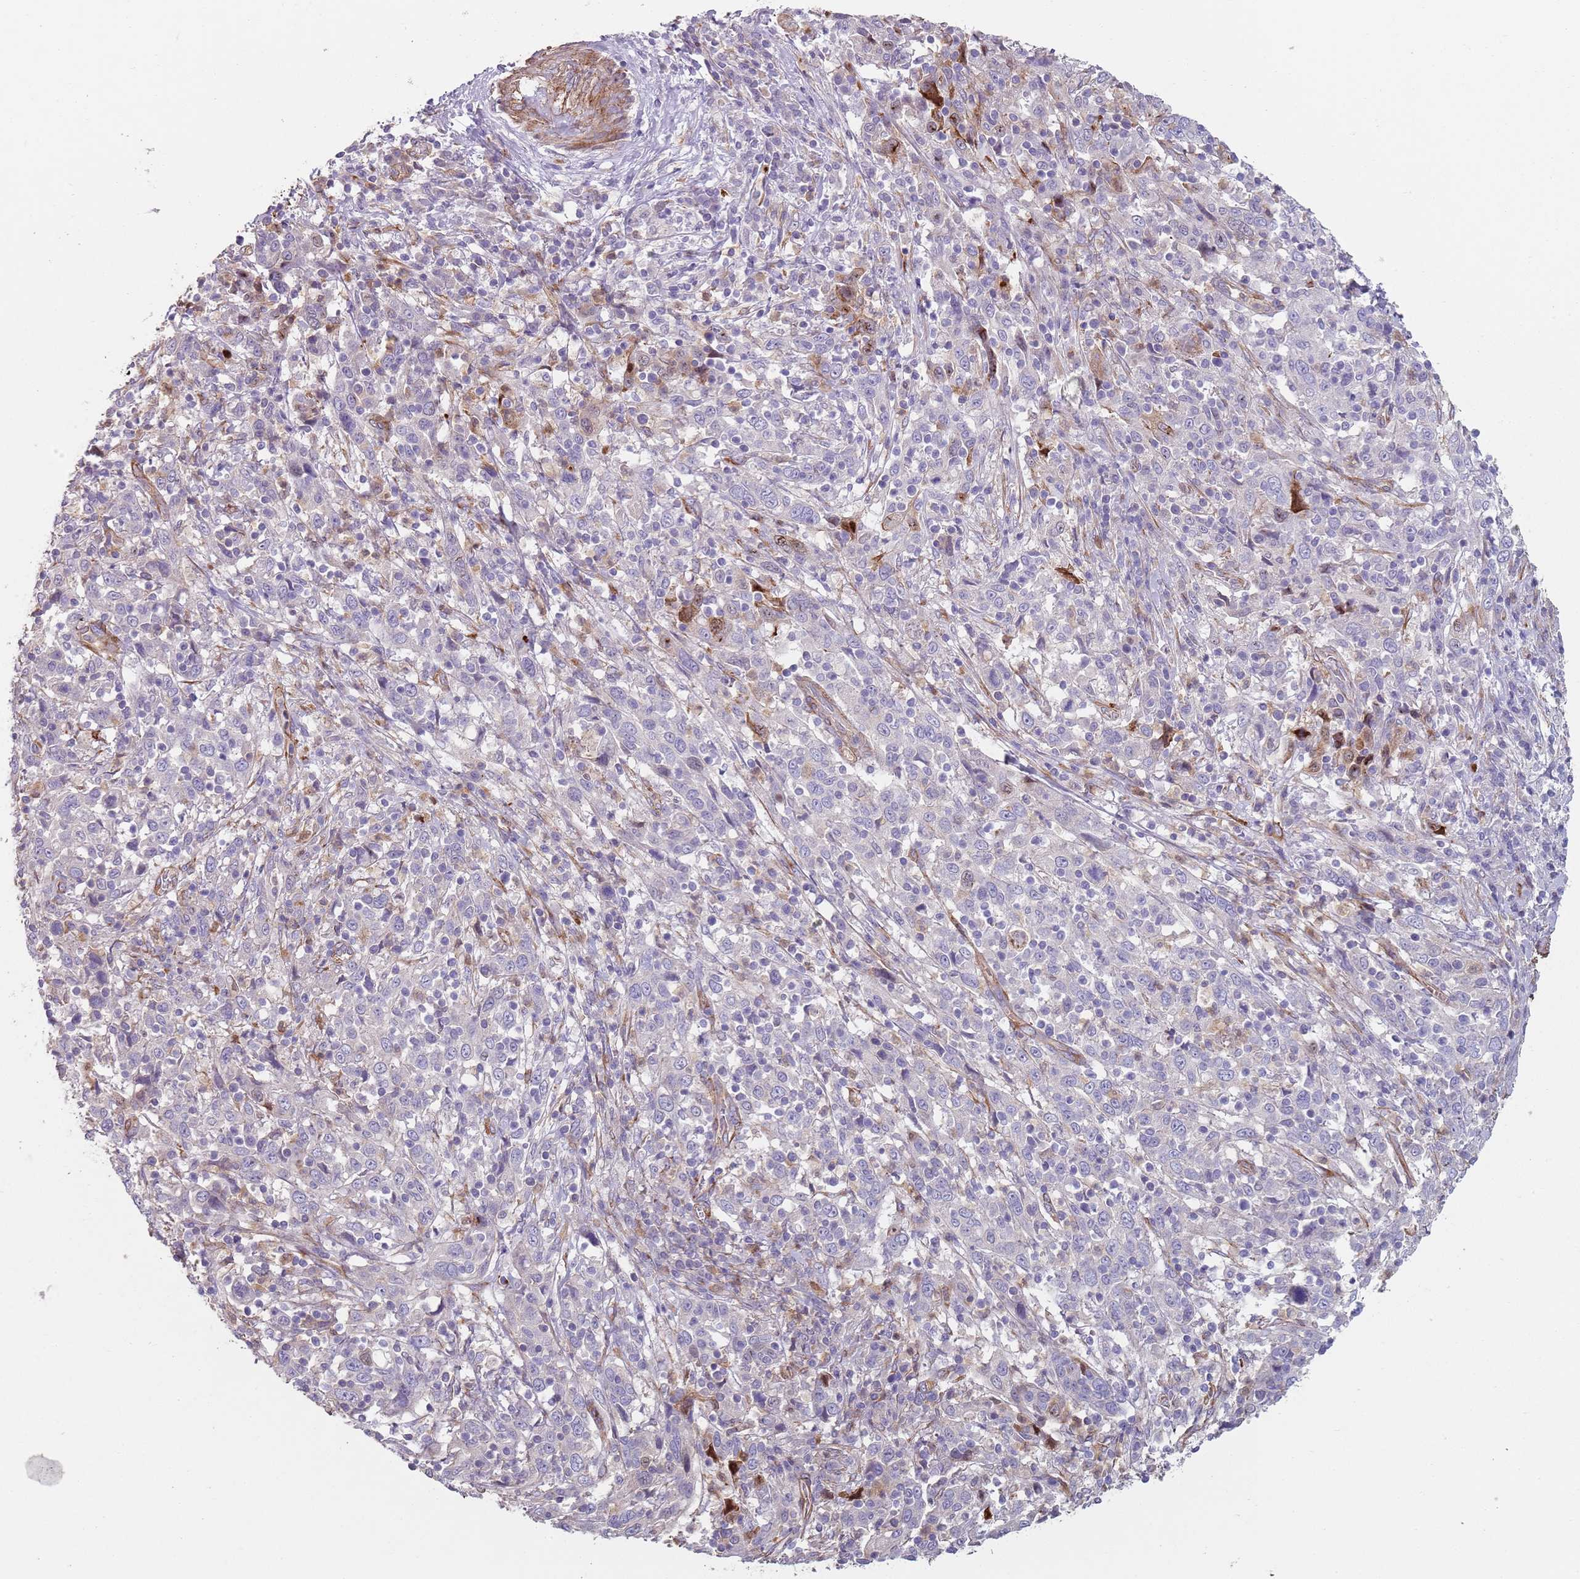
{"staining": {"intensity": "negative", "quantity": "none", "location": "none"}, "tissue": "cervical cancer", "cell_type": "Tumor cells", "image_type": "cancer", "snomed": [{"axis": "morphology", "description": "Squamous cell carcinoma, NOS"}, {"axis": "topography", "description": "Cervix"}], "caption": "Immunohistochemistry (IHC) of human squamous cell carcinoma (cervical) exhibits no staining in tumor cells. (DAB IHC visualized using brightfield microscopy, high magnification).", "gene": "PHLPP2", "patient": {"sex": "female", "age": 46}}